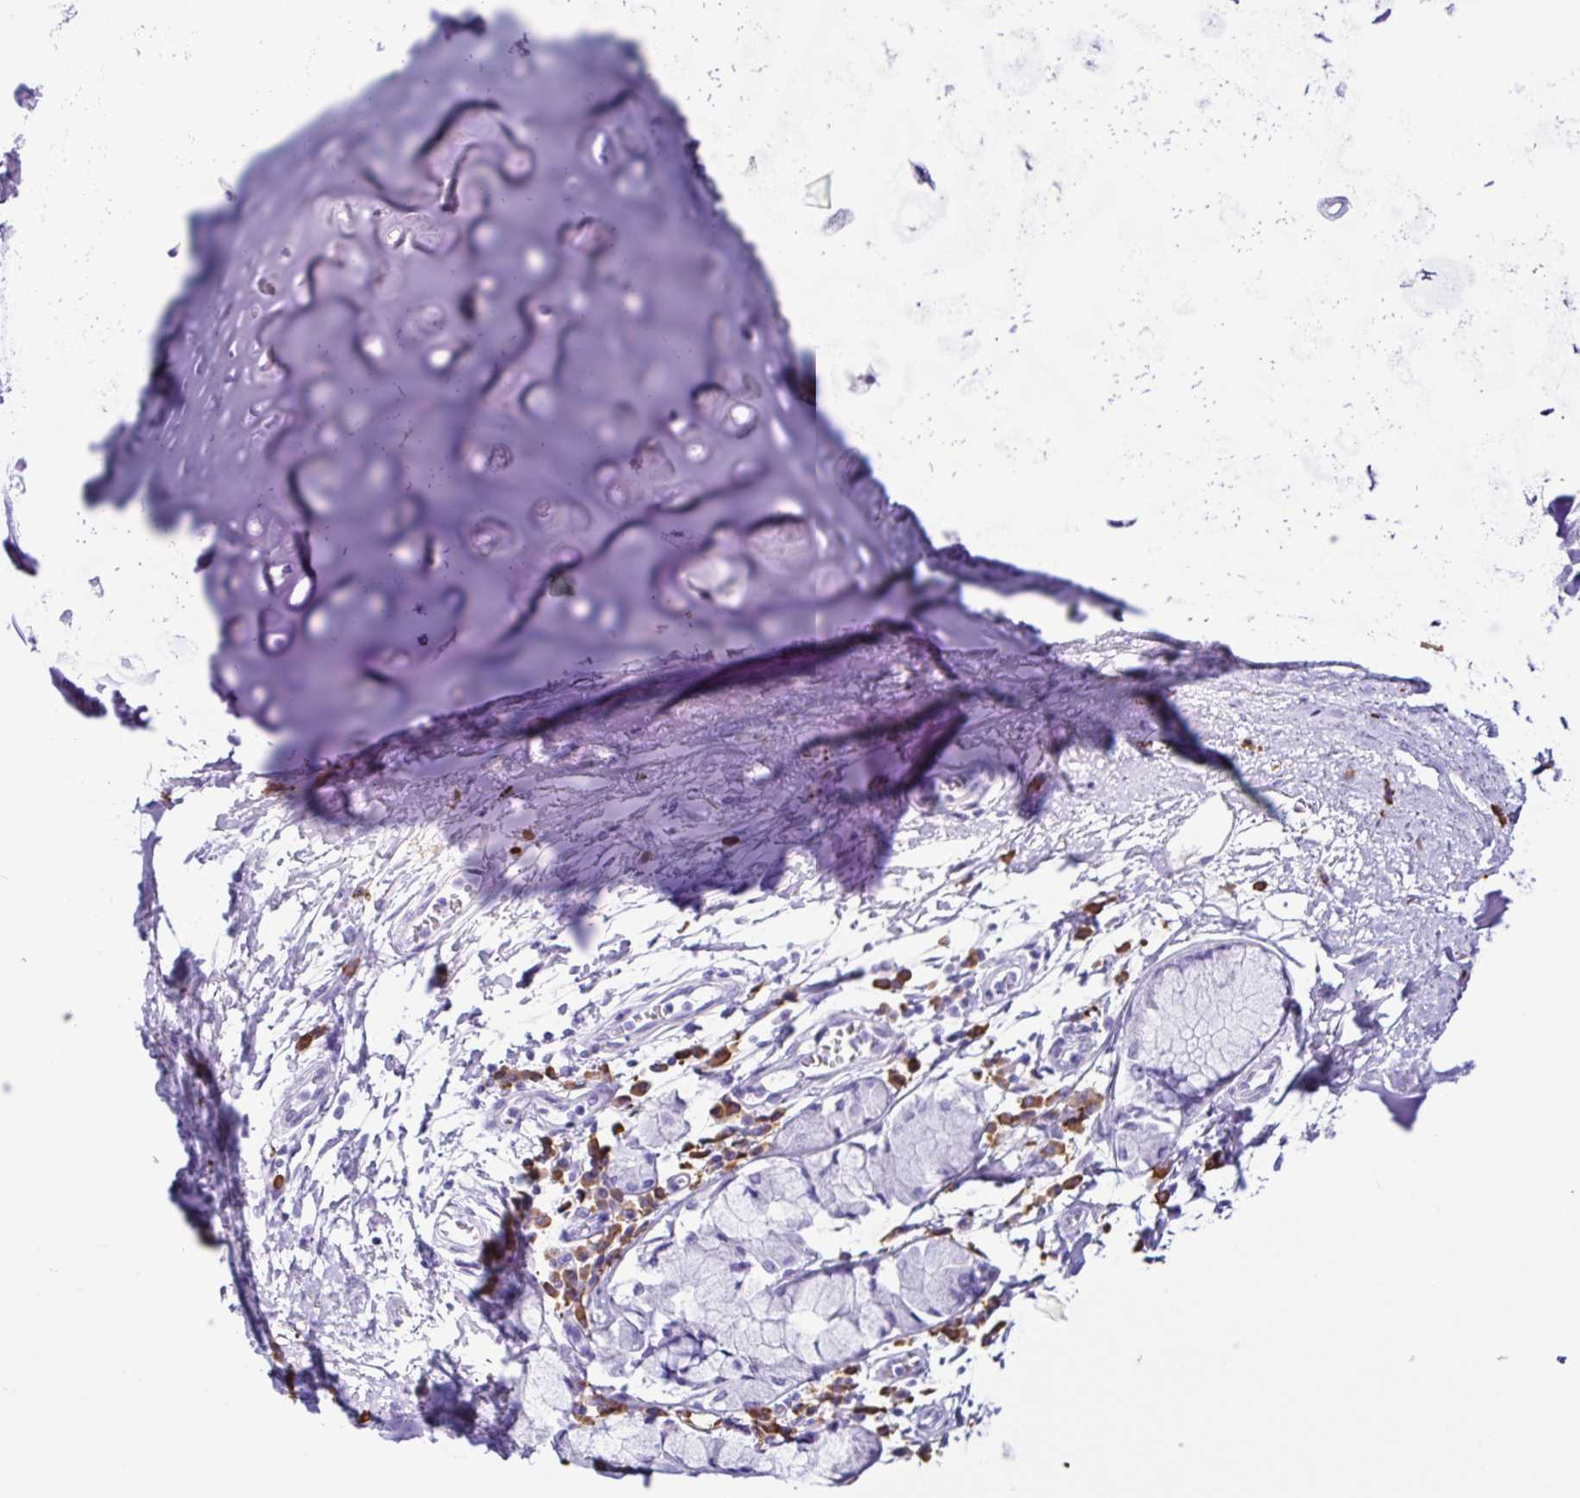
{"staining": {"intensity": "negative", "quantity": "none", "location": "none"}, "tissue": "adipose tissue", "cell_type": "Adipocytes", "image_type": "normal", "snomed": [{"axis": "morphology", "description": "Normal tissue, NOS"}, {"axis": "morphology", "description": "Degeneration, NOS"}, {"axis": "topography", "description": "Cartilage tissue"}, {"axis": "topography", "description": "Lung"}], "caption": "The immunohistochemistry (IHC) photomicrograph has no significant expression in adipocytes of adipose tissue. Nuclei are stained in blue.", "gene": "PIGF", "patient": {"sex": "female", "age": 61}}